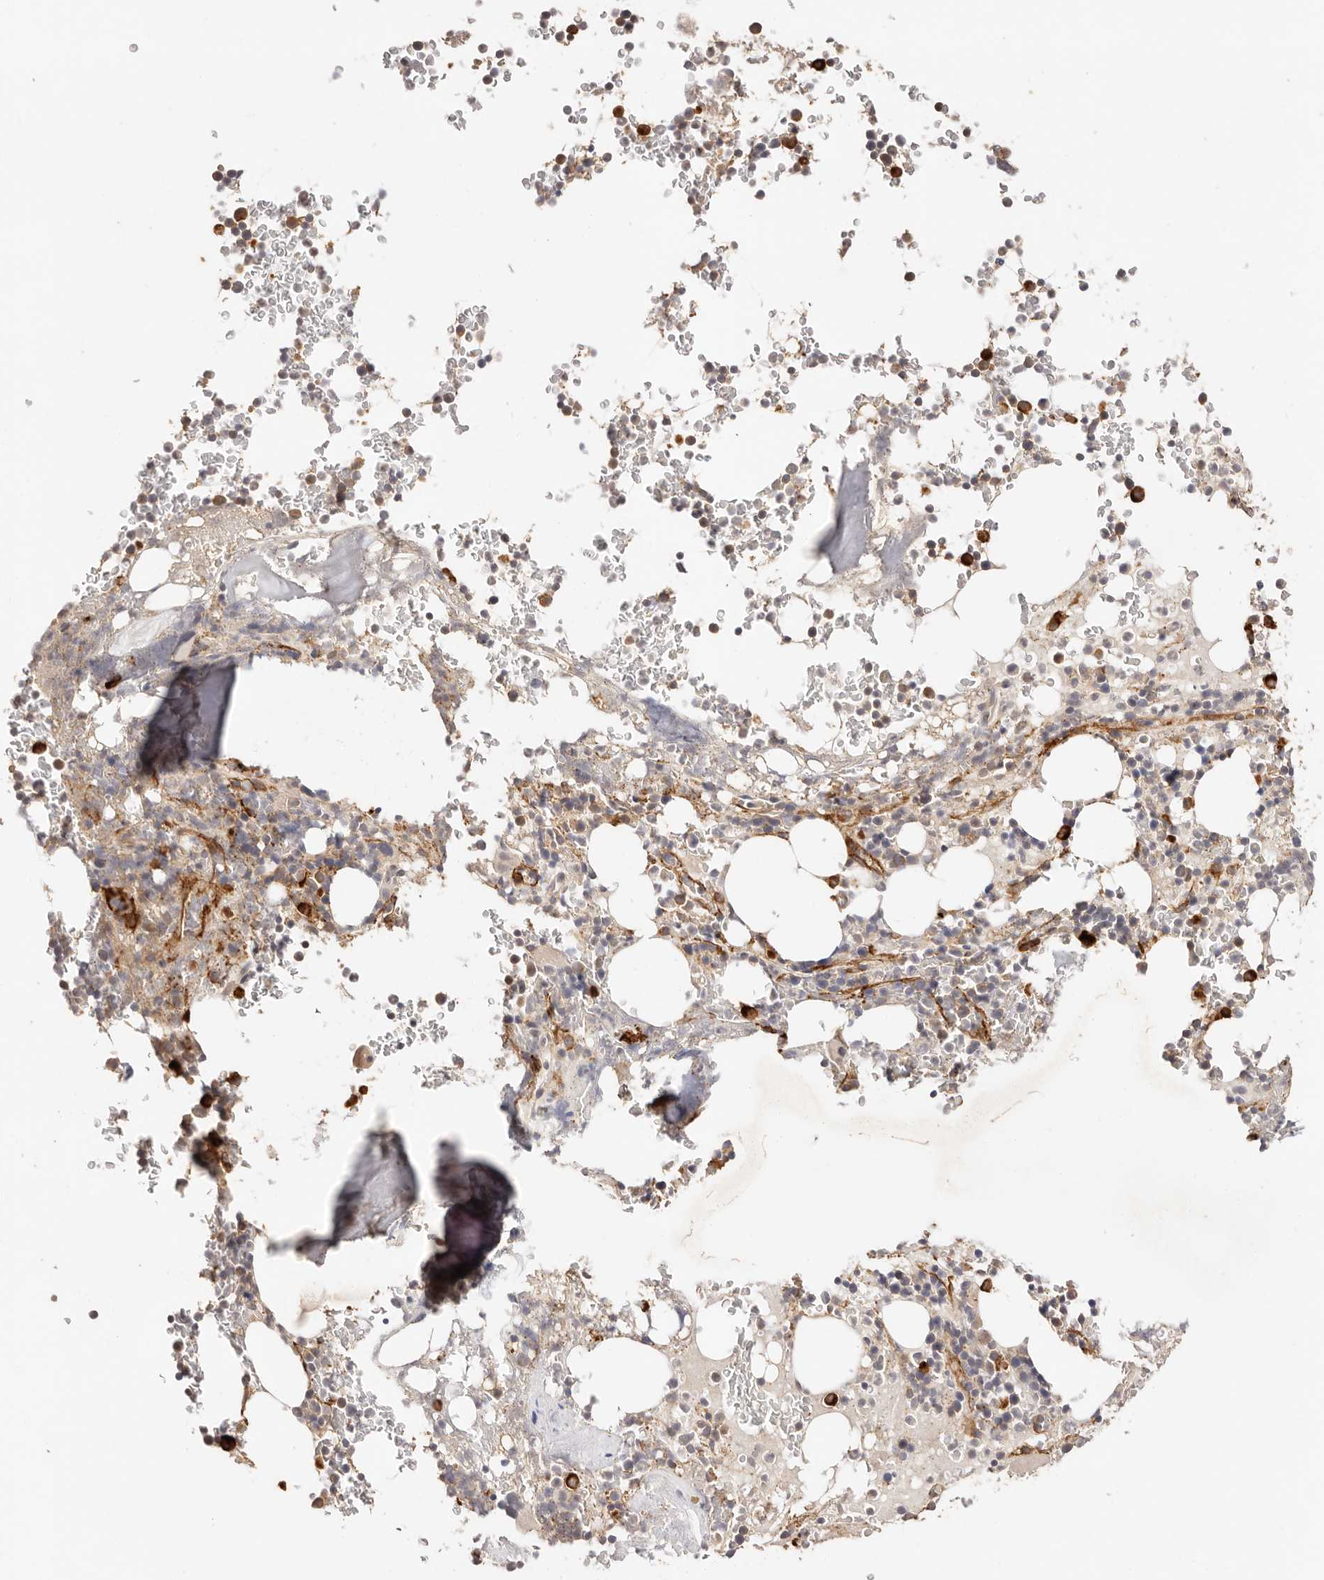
{"staining": {"intensity": "strong", "quantity": "<25%", "location": "cytoplasmic/membranous"}, "tissue": "bone marrow", "cell_type": "Hematopoietic cells", "image_type": "normal", "snomed": [{"axis": "morphology", "description": "Normal tissue, NOS"}, {"axis": "topography", "description": "Bone marrow"}], "caption": "Immunohistochemical staining of unremarkable bone marrow displays medium levels of strong cytoplasmic/membranous positivity in about <25% of hematopoietic cells. (brown staining indicates protein expression, while blue staining denotes nuclei).", "gene": "CXADR", "patient": {"sex": "male", "age": 58}}